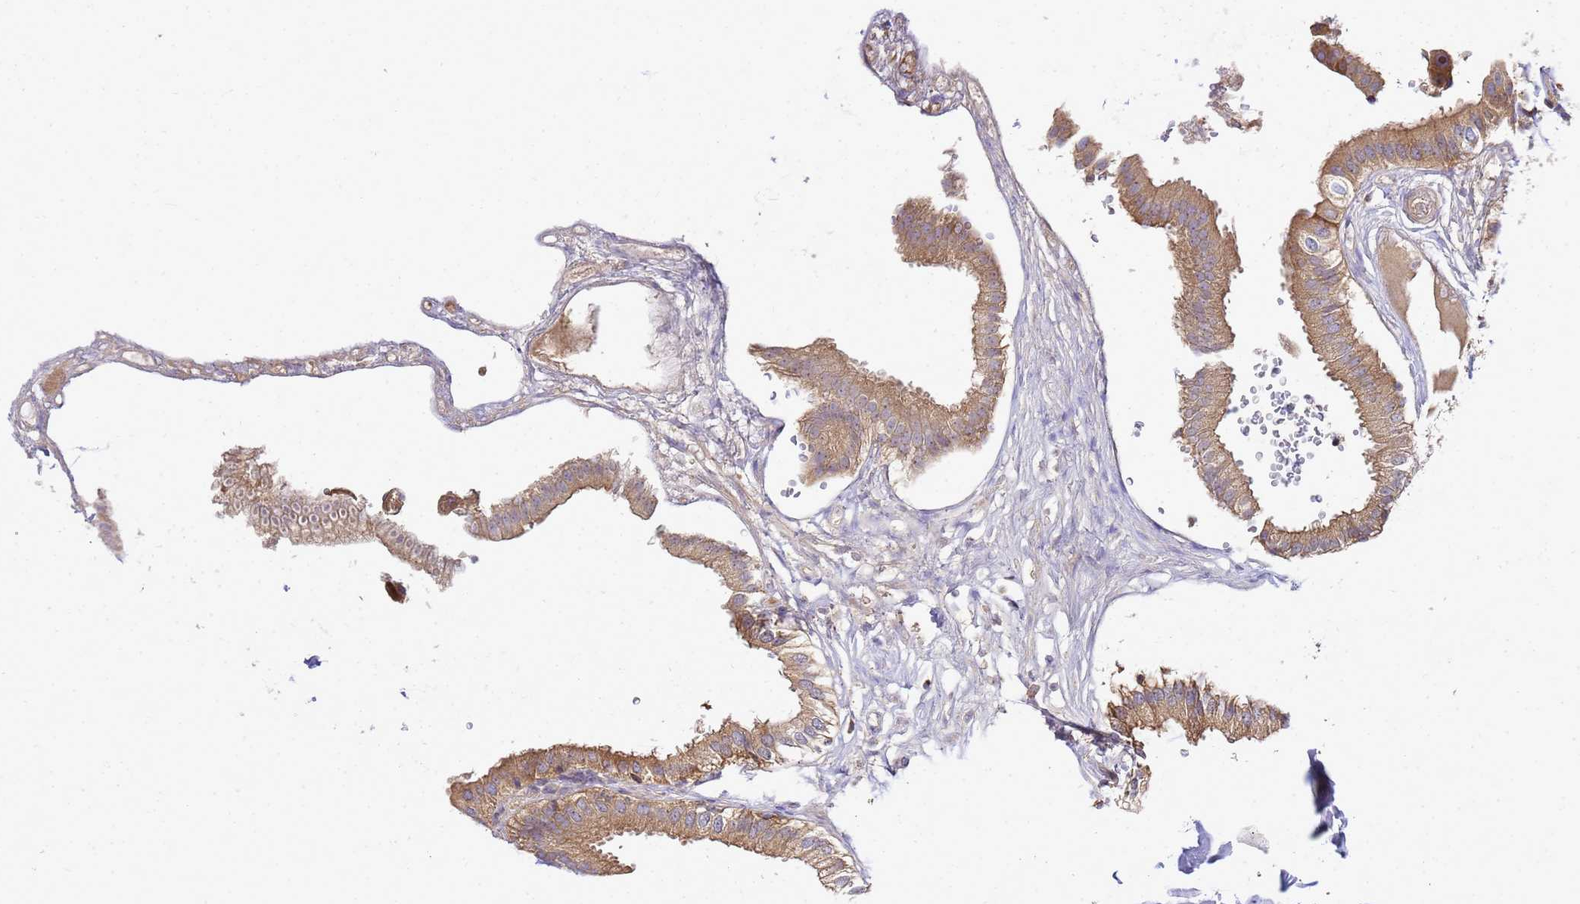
{"staining": {"intensity": "moderate", "quantity": ">75%", "location": "cytoplasmic/membranous"}, "tissue": "gallbladder", "cell_type": "Glandular cells", "image_type": "normal", "snomed": [{"axis": "morphology", "description": "Normal tissue, NOS"}, {"axis": "topography", "description": "Gallbladder"}], "caption": "A high-resolution histopathology image shows immunohistochemistry (IHC) staining of unremarkable gallbladder, which reveals moderate cytoplasmic/membranous positivity in approximately >75% of glandular cells.", "gene": "BECN1", "patient": {"sex": "female", "age": 61}}